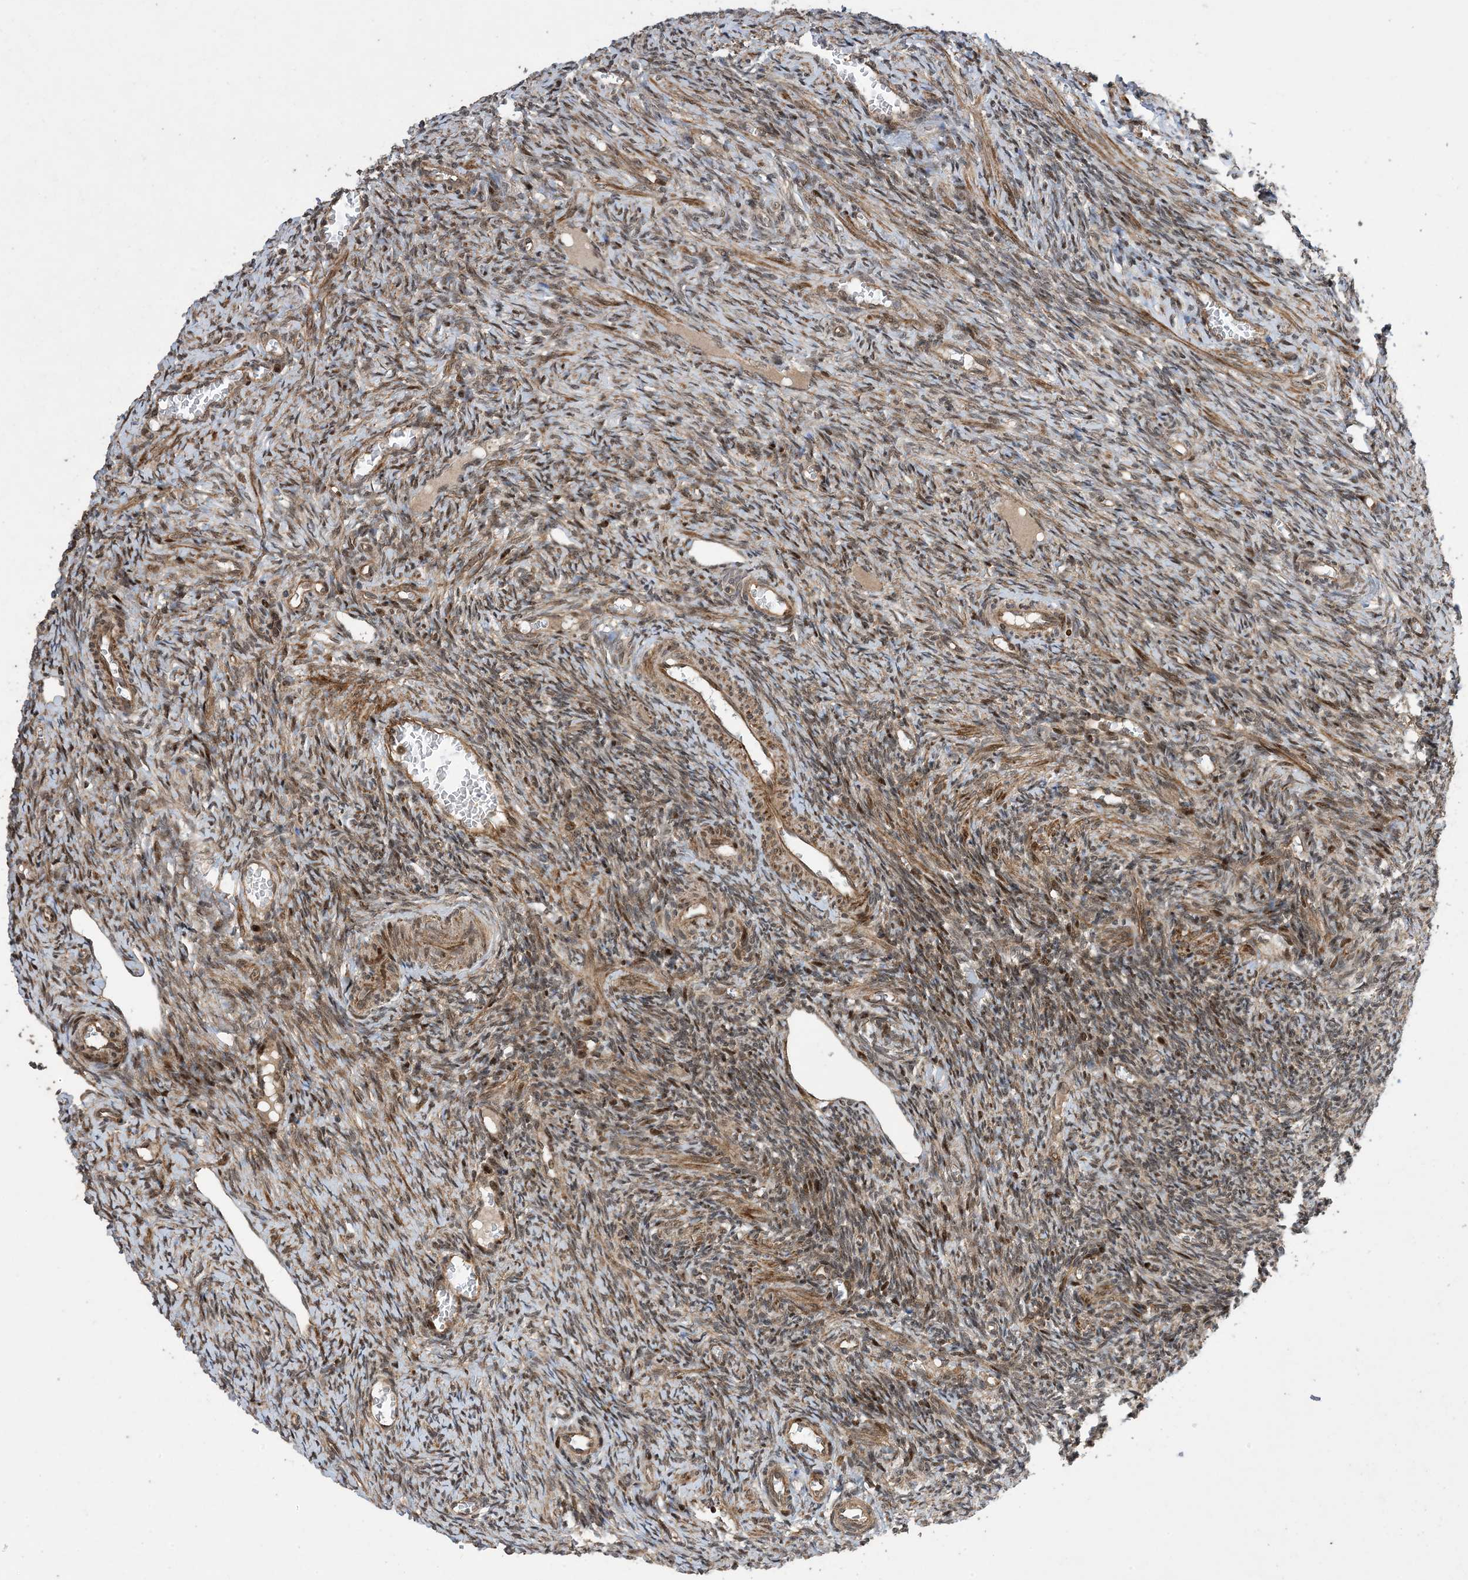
{"staining": {"intensity": "moderate", "quantity": "25%-75%", "location": "cytoplasmic/membranous"}, "tissue": "ovary", "cell_type": "Ovarian stroma cells", "image_type": "normal", "snomed": [{"axis": "morphology", "description": "Normal tissue, NOS"}, {"axis": "topography", "description": "Ovary"}], "caption": "Brown immunohistochemical staining in benign ovary reveals moderate cytoplasmic/membranous staining in approximately 25%-75% of ovarian stroma cells.", "gene": "ZNF511", "patient": {"sex": "female", "age": 27}}